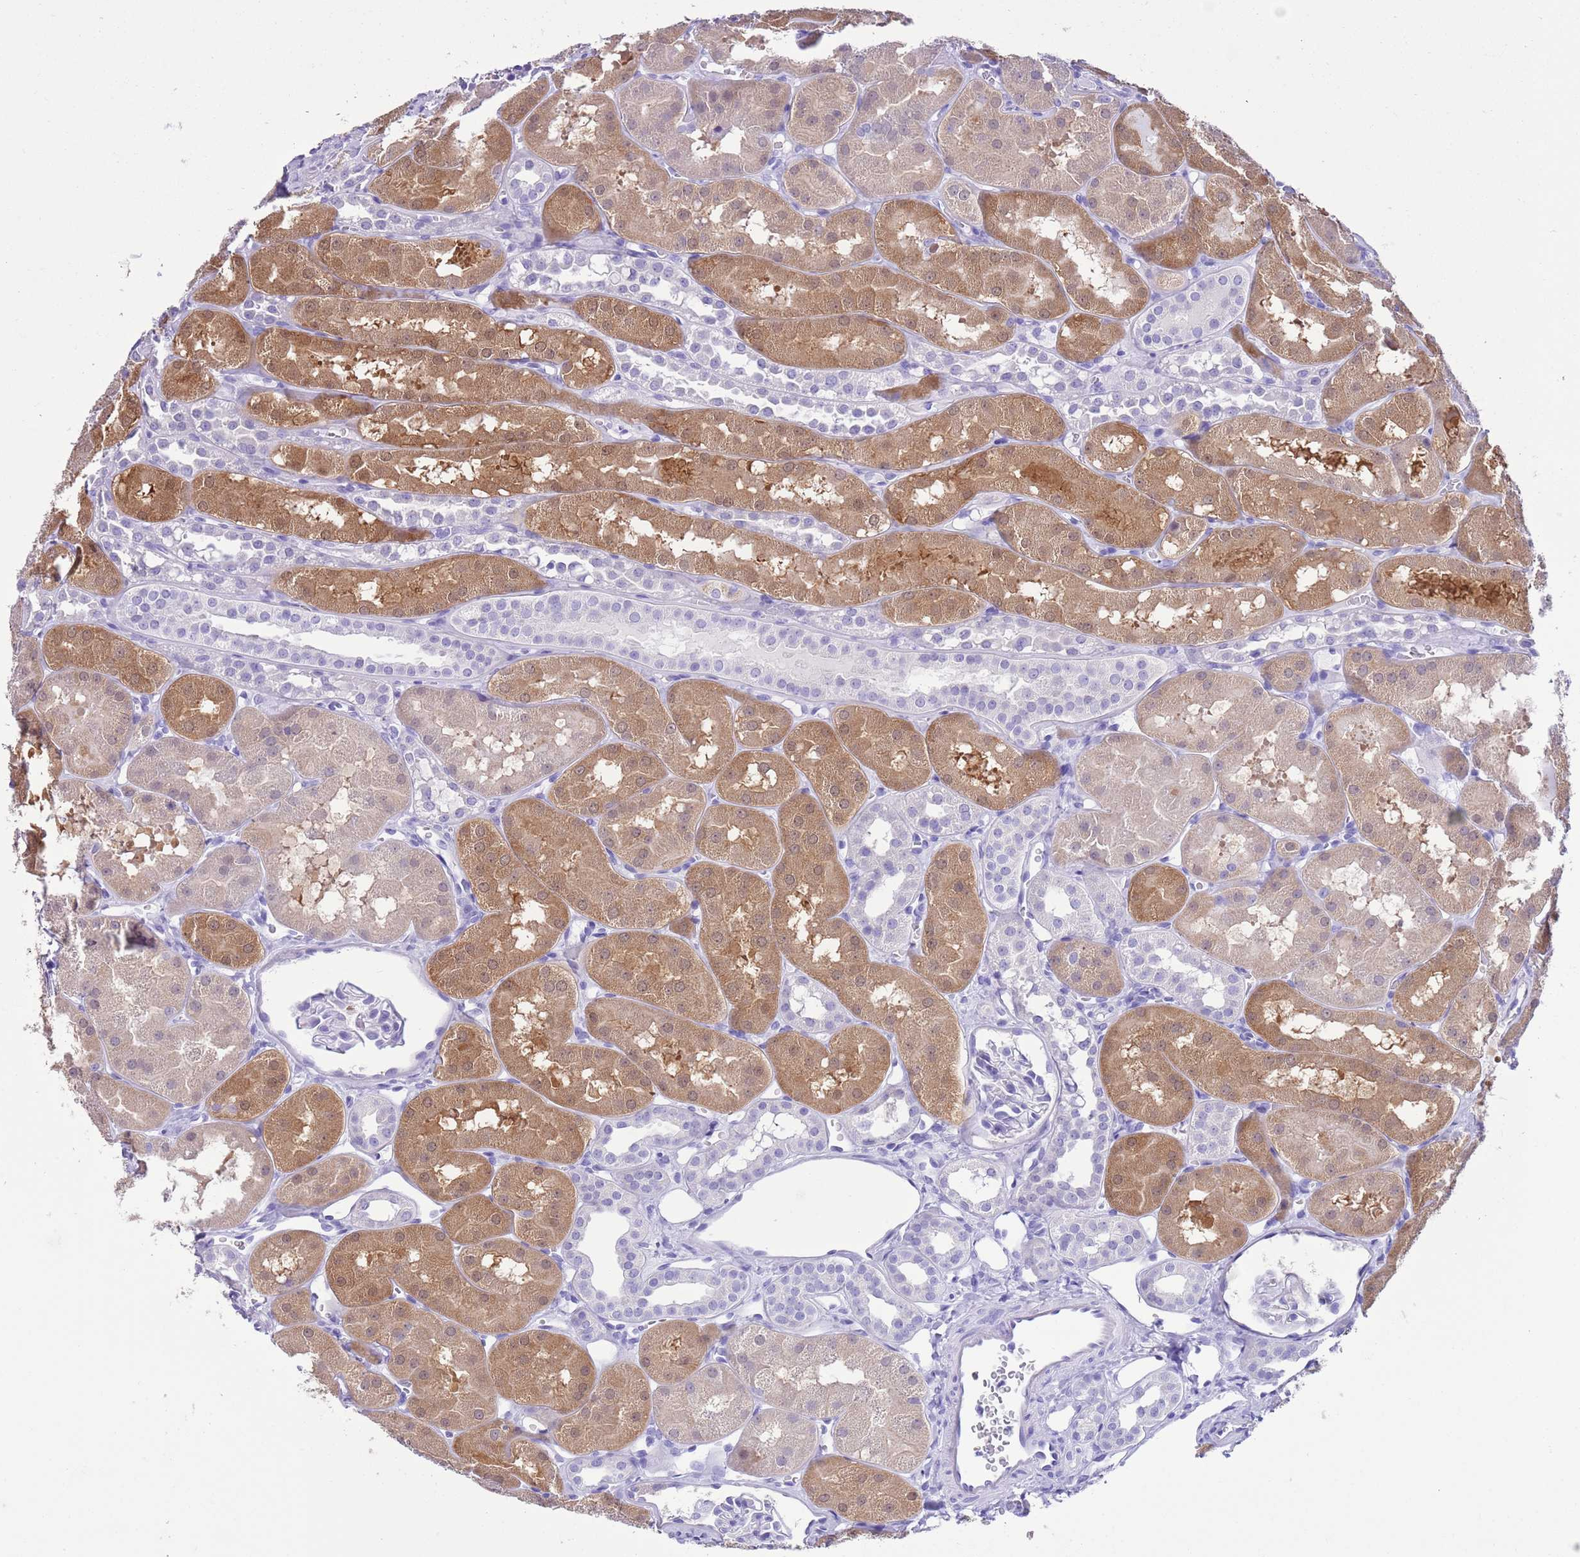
{"staining": {"intensity": "negative", "quantity": "none", "location": "none"}, "tissue": "kidney", "cell_type": "Cells in glomeruli", "image_type": "normal", "snomed": [{"axis": "morphology", "description": "Normal tissue, NOS"}, {"axis": "topography", "description": "Kidney"}, {"axis": "topography", "description": "Urinary bladder"}], "caption": "This image is of benign kidney stained with IHC to label a protein in brown with the nuclei are counter-stained blue. There is no staining in cells in glomeruli.", "gene": "TMEM185A", "patient": {"sex": "male", "age": 16}}